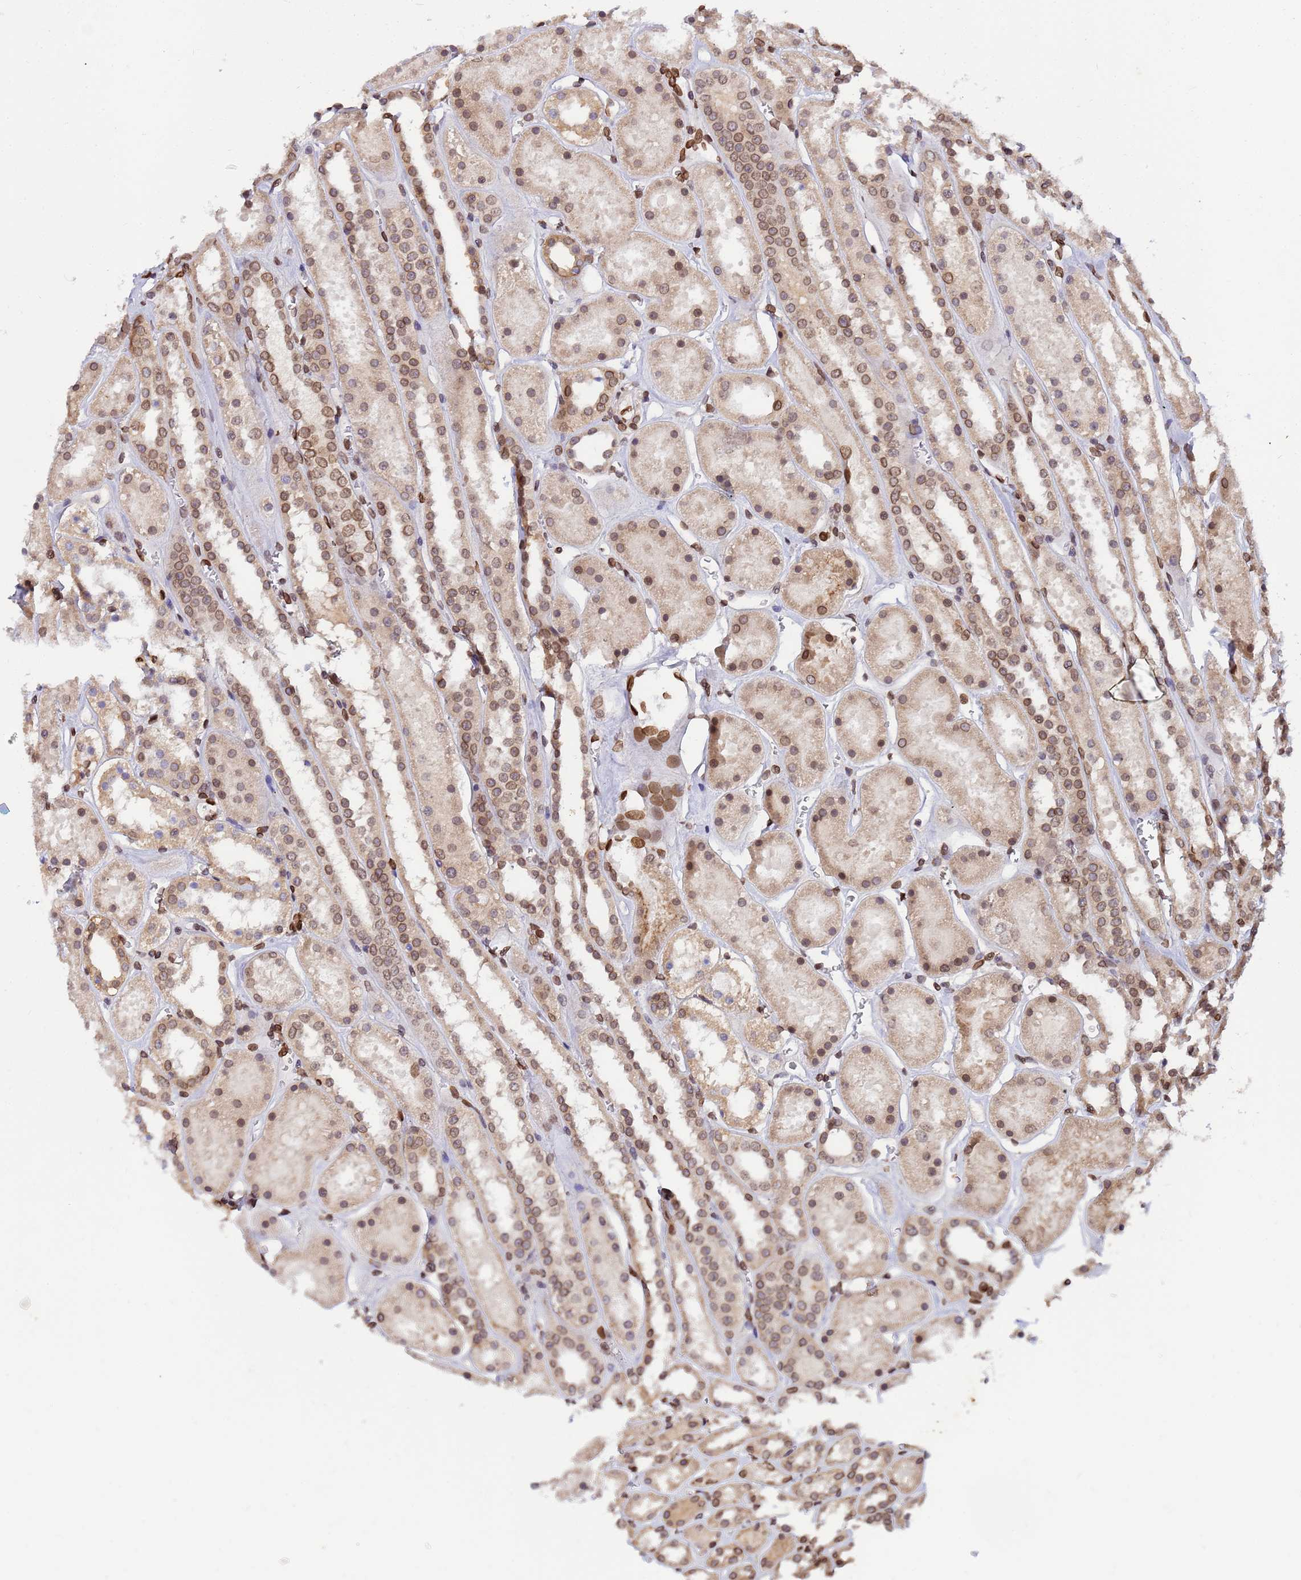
{"staining": {"intensity": "strong", "quantity": ">75%", "location": "cytoplasmic/membranous,nuclear"}, "tissue": "kidney", "cell_type": "Cells in glomeruli", "image_type": "normal", "snomed": [{"axis": "morphology", "description": "Normal tissue, NOS"}, {"axis": "topography", "description": "Kidney"}], "caption": "Benign kidney shows strong cytoplasmic/membranous,nuclear staining in approximately >75% of cells in glomeruli, visualized by immunohistochemistry. Nuclei are stained in blue.", "gene": "GPR135", "patient": {"sex": "female", "age": 41}}